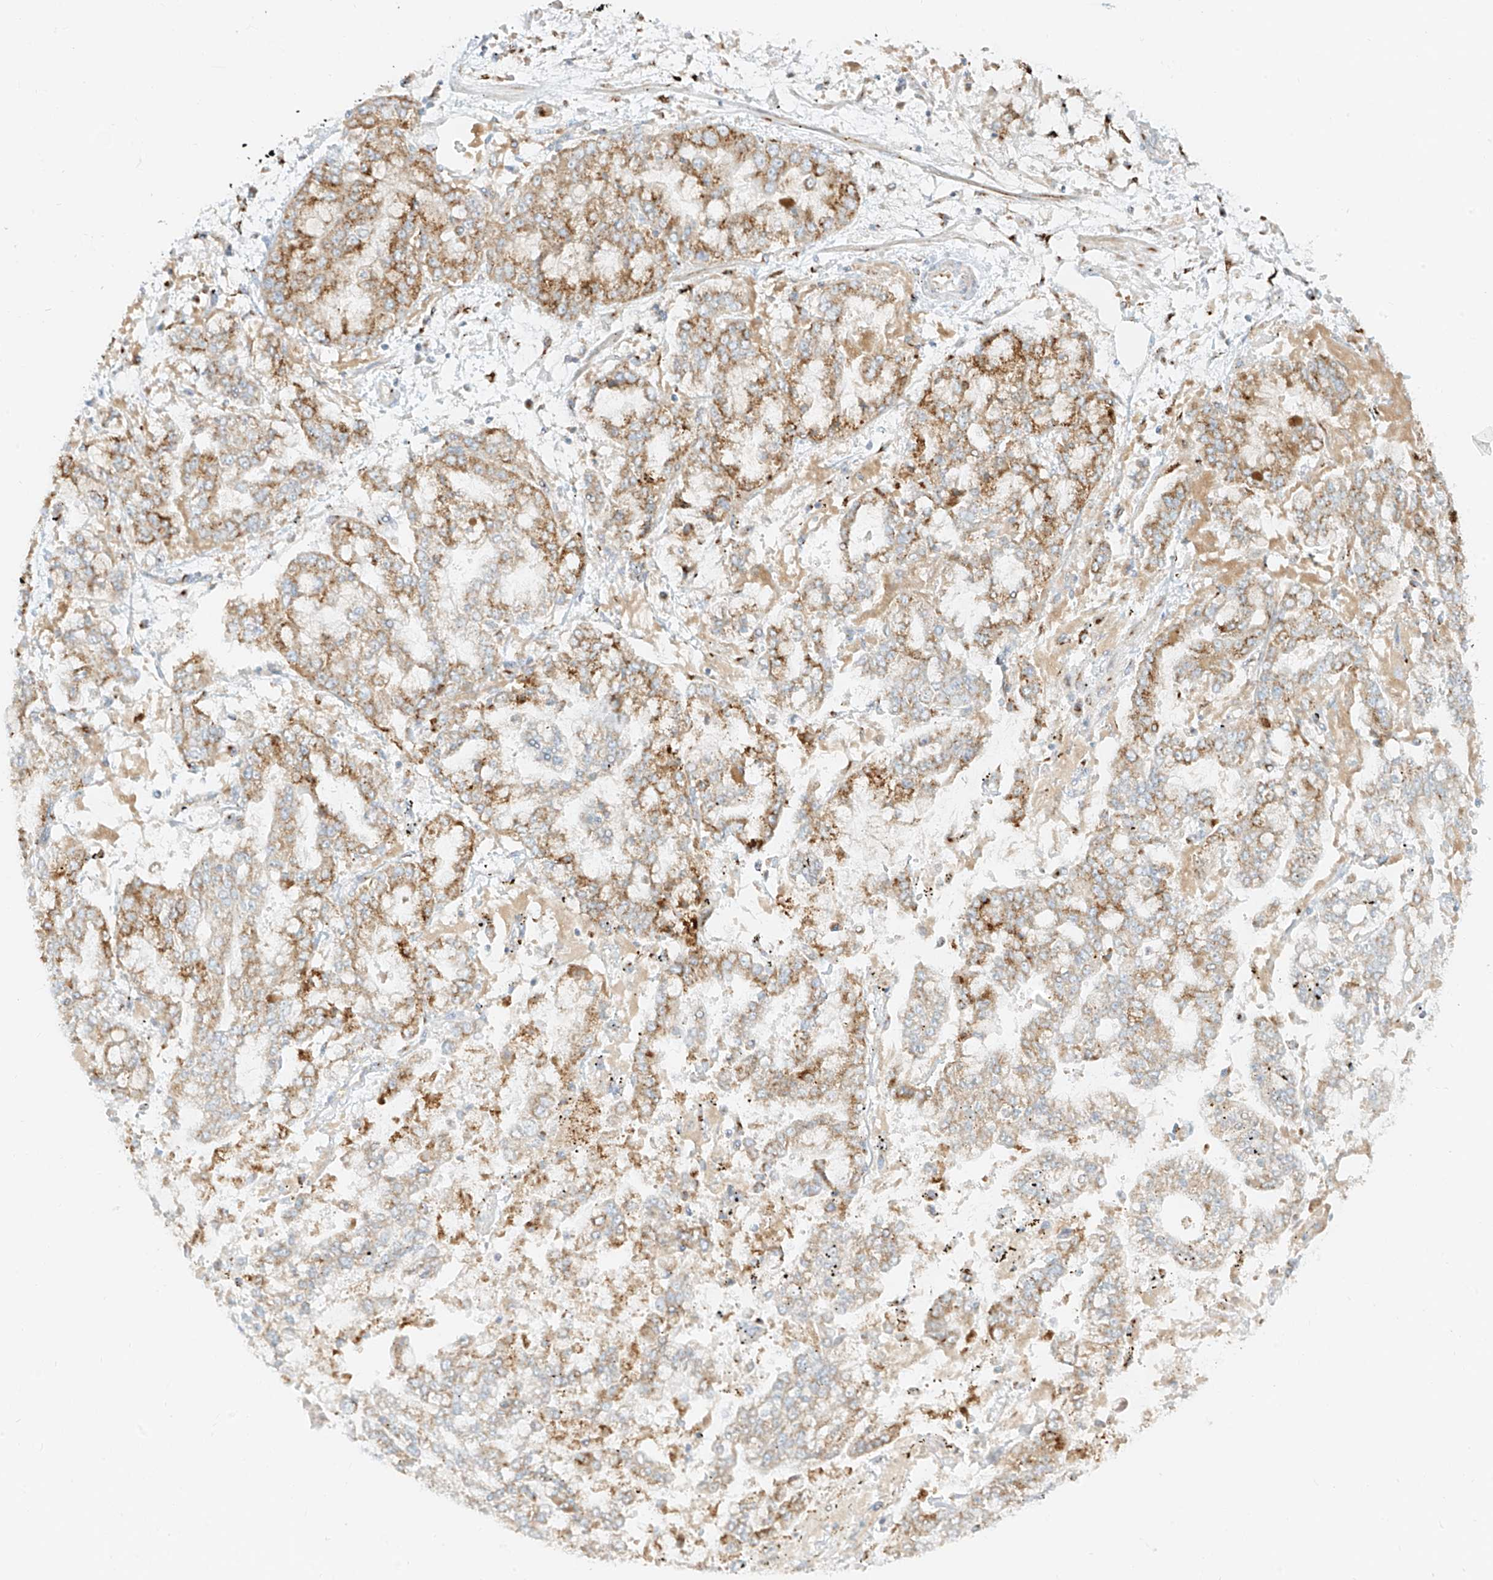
{"staining": {"intensity": "moderate", "quantity": ">75%", "location": "cytoplasmic/membranous"}, "tissue": "stomach cancer", "cell_type": "Tumor cells", "image_type": "cancer", "snomed": [{"axis": "morphology", "description": "Normal tissue, NOS"}, {"axis": "morphology", "description": "Adenocarcinoma, NOS"}, {"axis": "topography", "description": "Stomach, upper"}, {"axis": "topography", "description": "Stomach"}], "caption": "A brown stain labels moderate cytoplasmic/membranous positivity of a protein in human adenocarcinoma (stomach) tumor cells. The staining was performed using DAB (3,3'-diaminobenzidine) to visualize the protein expression in brown, while the nuclei were stained in blue with hematoxylin (Magnification: 20x).", "gene": "TMEM87B", "patient": {"sex": "male", "age": 76}}